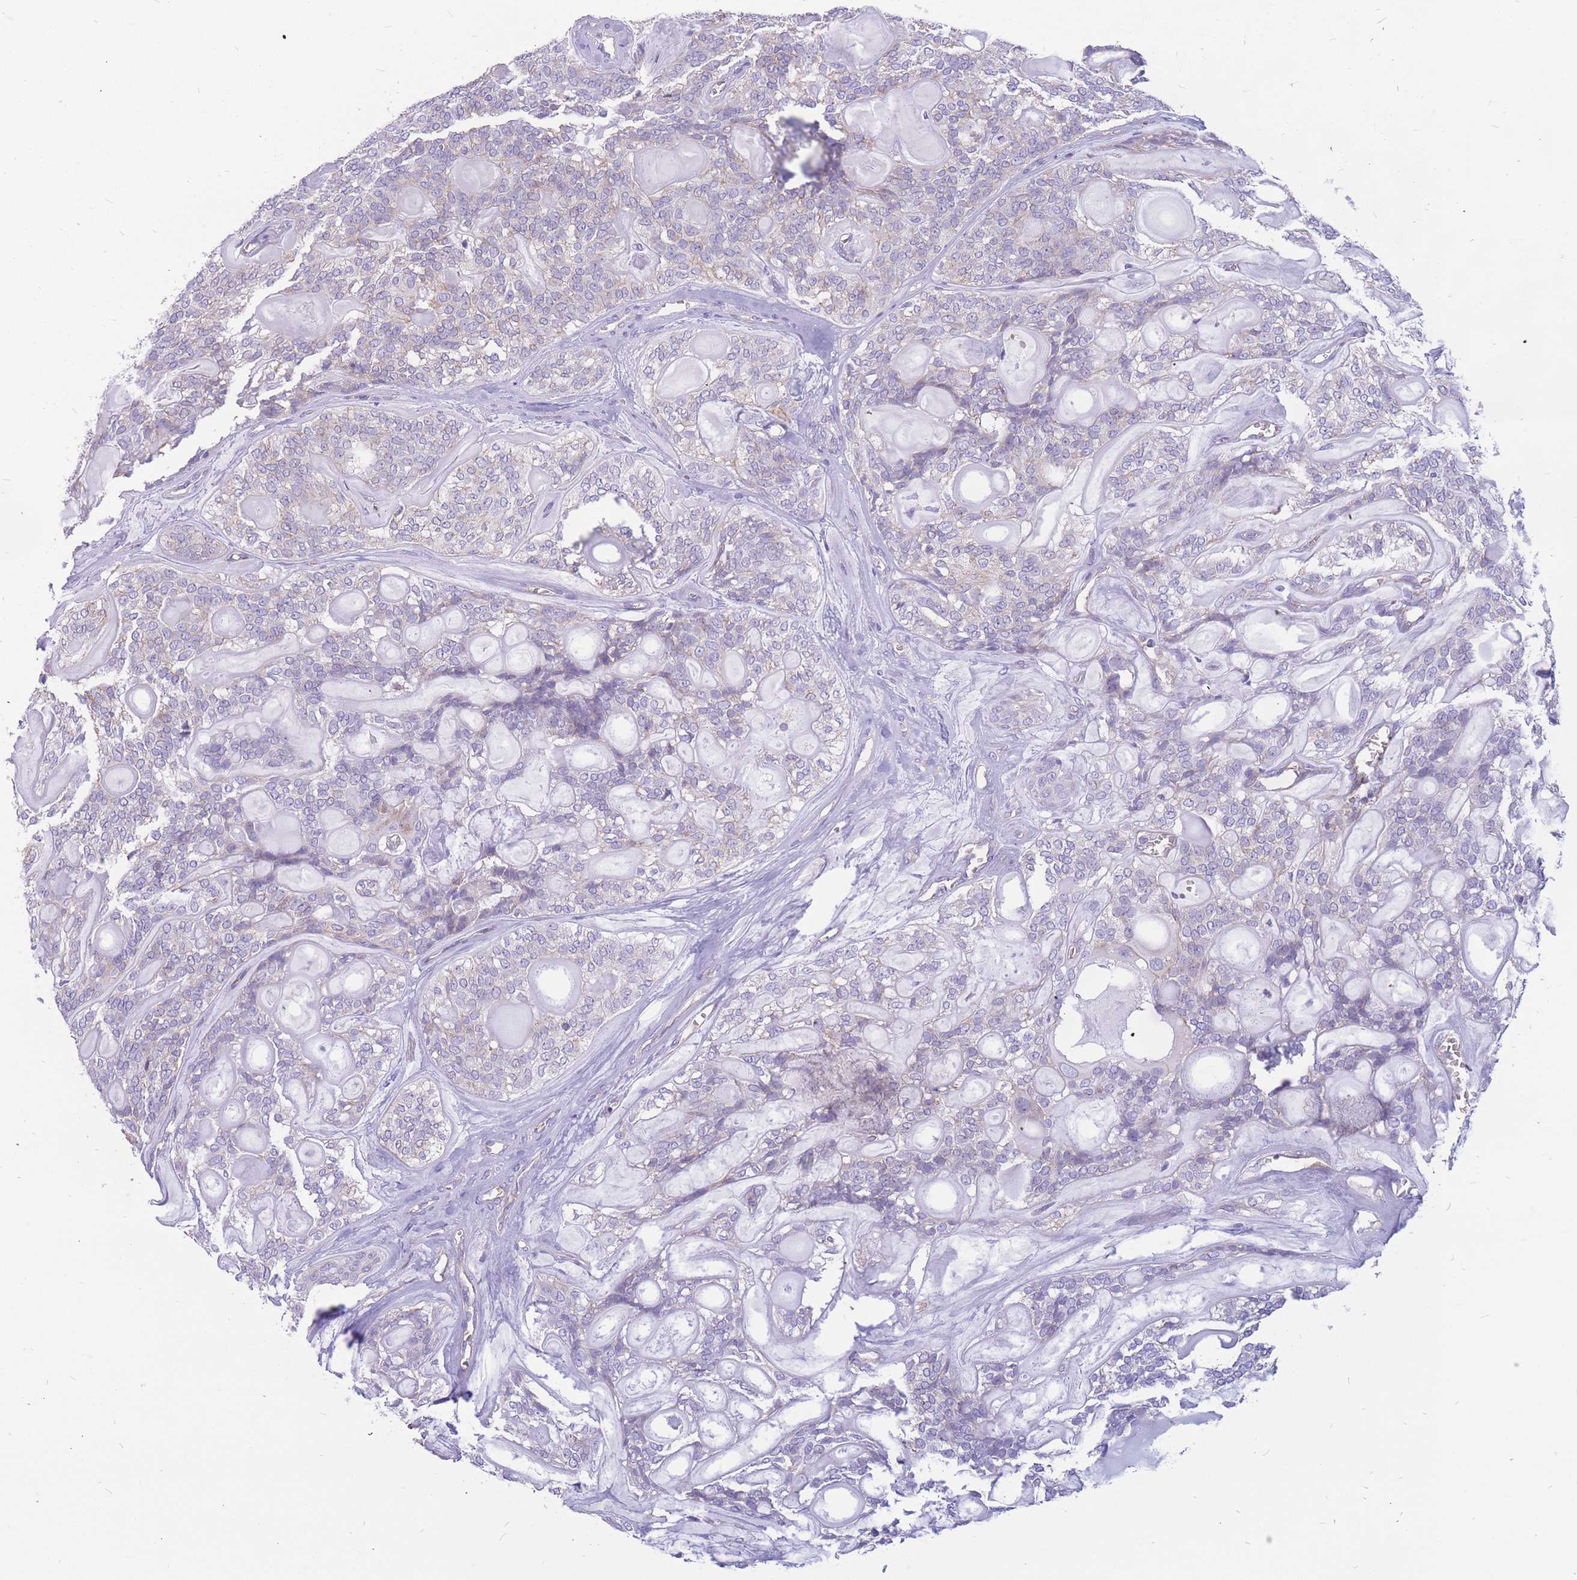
{"staining": {"intensity": "negative", "quantity": "none", "location": "none"}, "tissue": "head and neck cancer", "cell_type": "Tumor cells", "image_type": "cancer", "snomed": [{"axis": "morphology", "description": "Adenocarcinoma, NOS"}, {"axis": "topography", "description": "Head-Neck"}], "caption": "Photomicrograph shows no protein positivity in tumor cells of head and neck adenocarcinoma tissue.", "gene": "ADD2", "patient": {"sex": "male", "age": 66}}